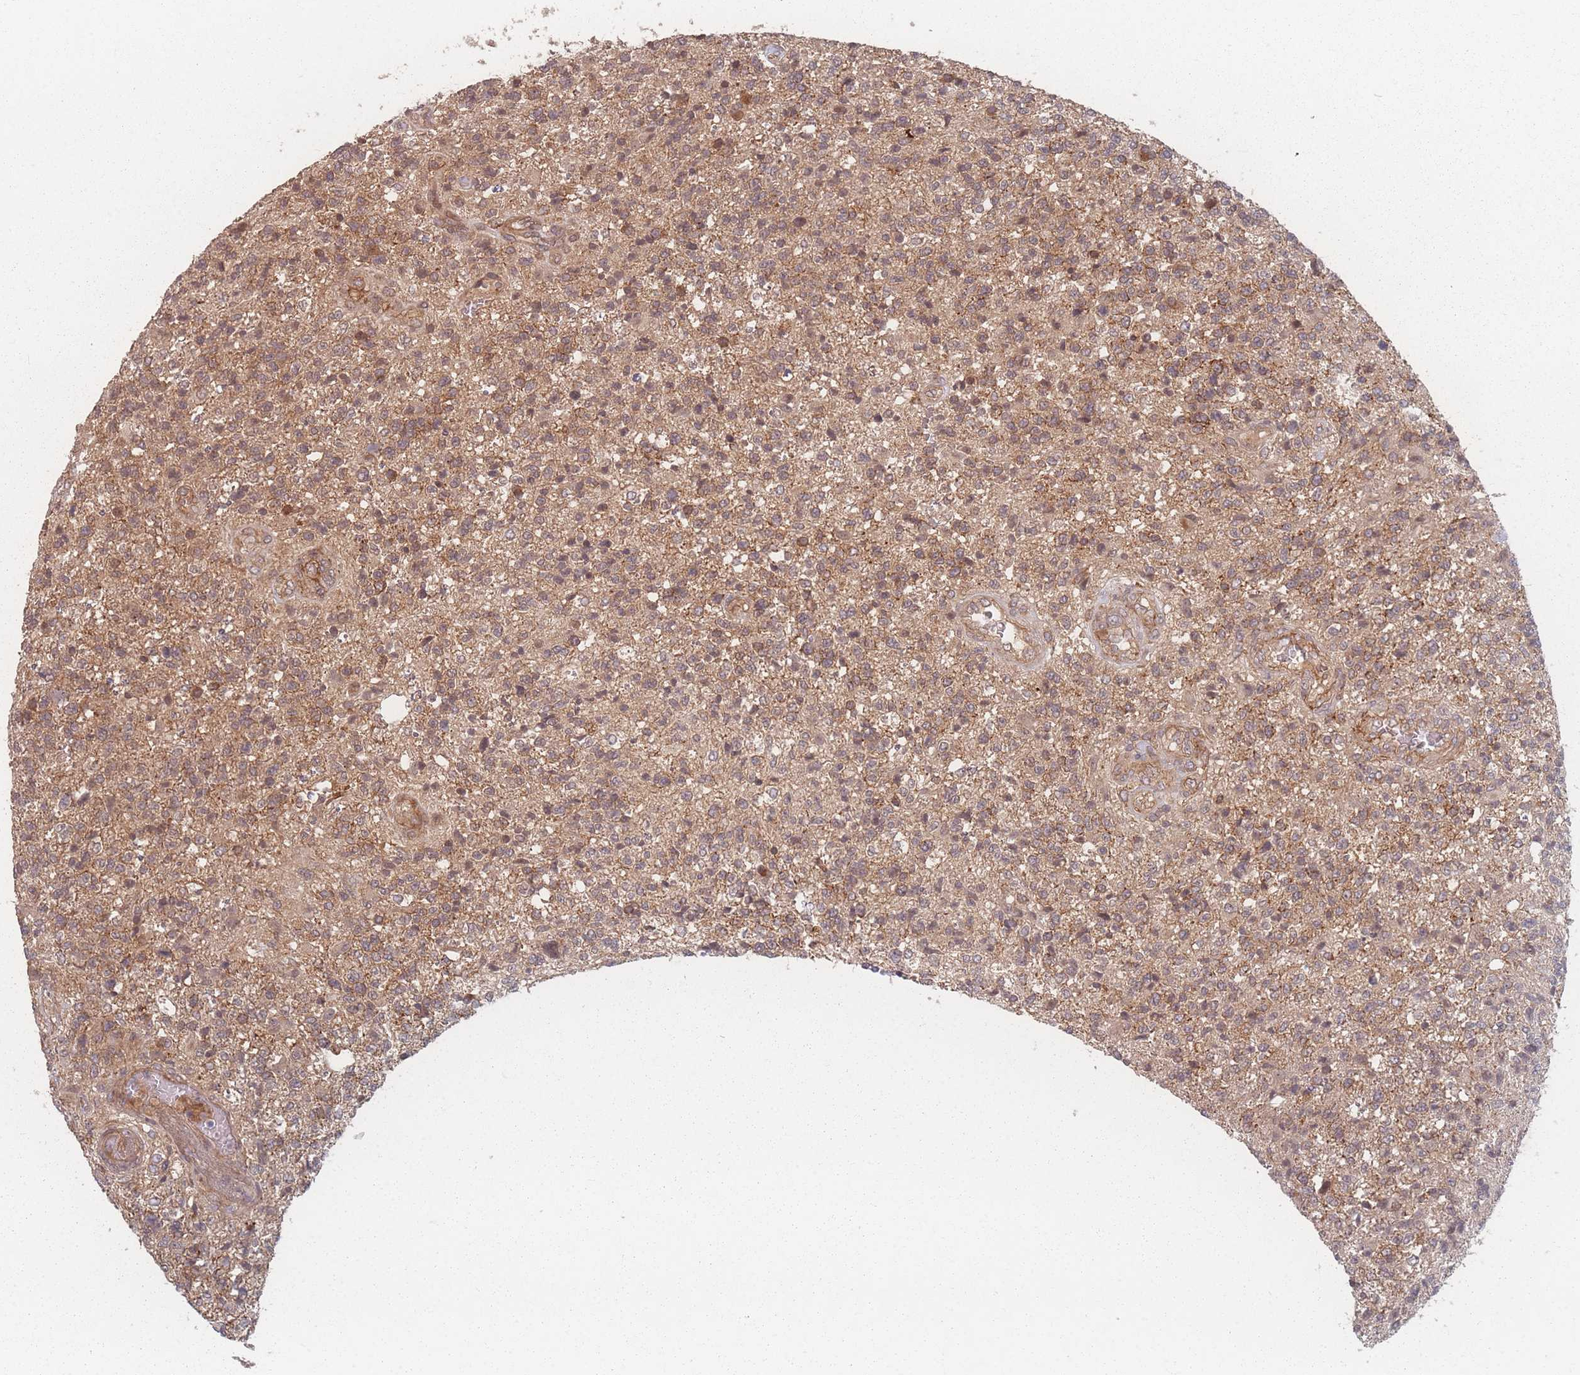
{"staining": {"intensity": "moderate", "quantity": ">75%", "location": "cytoplasmic/membranous"}, "tissue": "glioma", "cell_type": "Tumor cells", "image_type": "cancer", "snomed": [{"axis": "morphology", "description": "Glioma, malignant, High grade"}, {"axis": "topography", "description": "Brain"}], "caption": "IHC staining of malignant glioma (high-grade), which demonstrates medium levels of moderate cytoplasmic/membranous staining in about >75% of tumor cells indicating moderate cytoplasmic/membranous protein staining. The staining was performed using DAB (3,3'-diaminobenzidine) (brown) for protein detection and nuclei were counterstained in hematoxylin (blue).", "gene": "HAGH", "patient": {"sex": "male", "age": 56}}